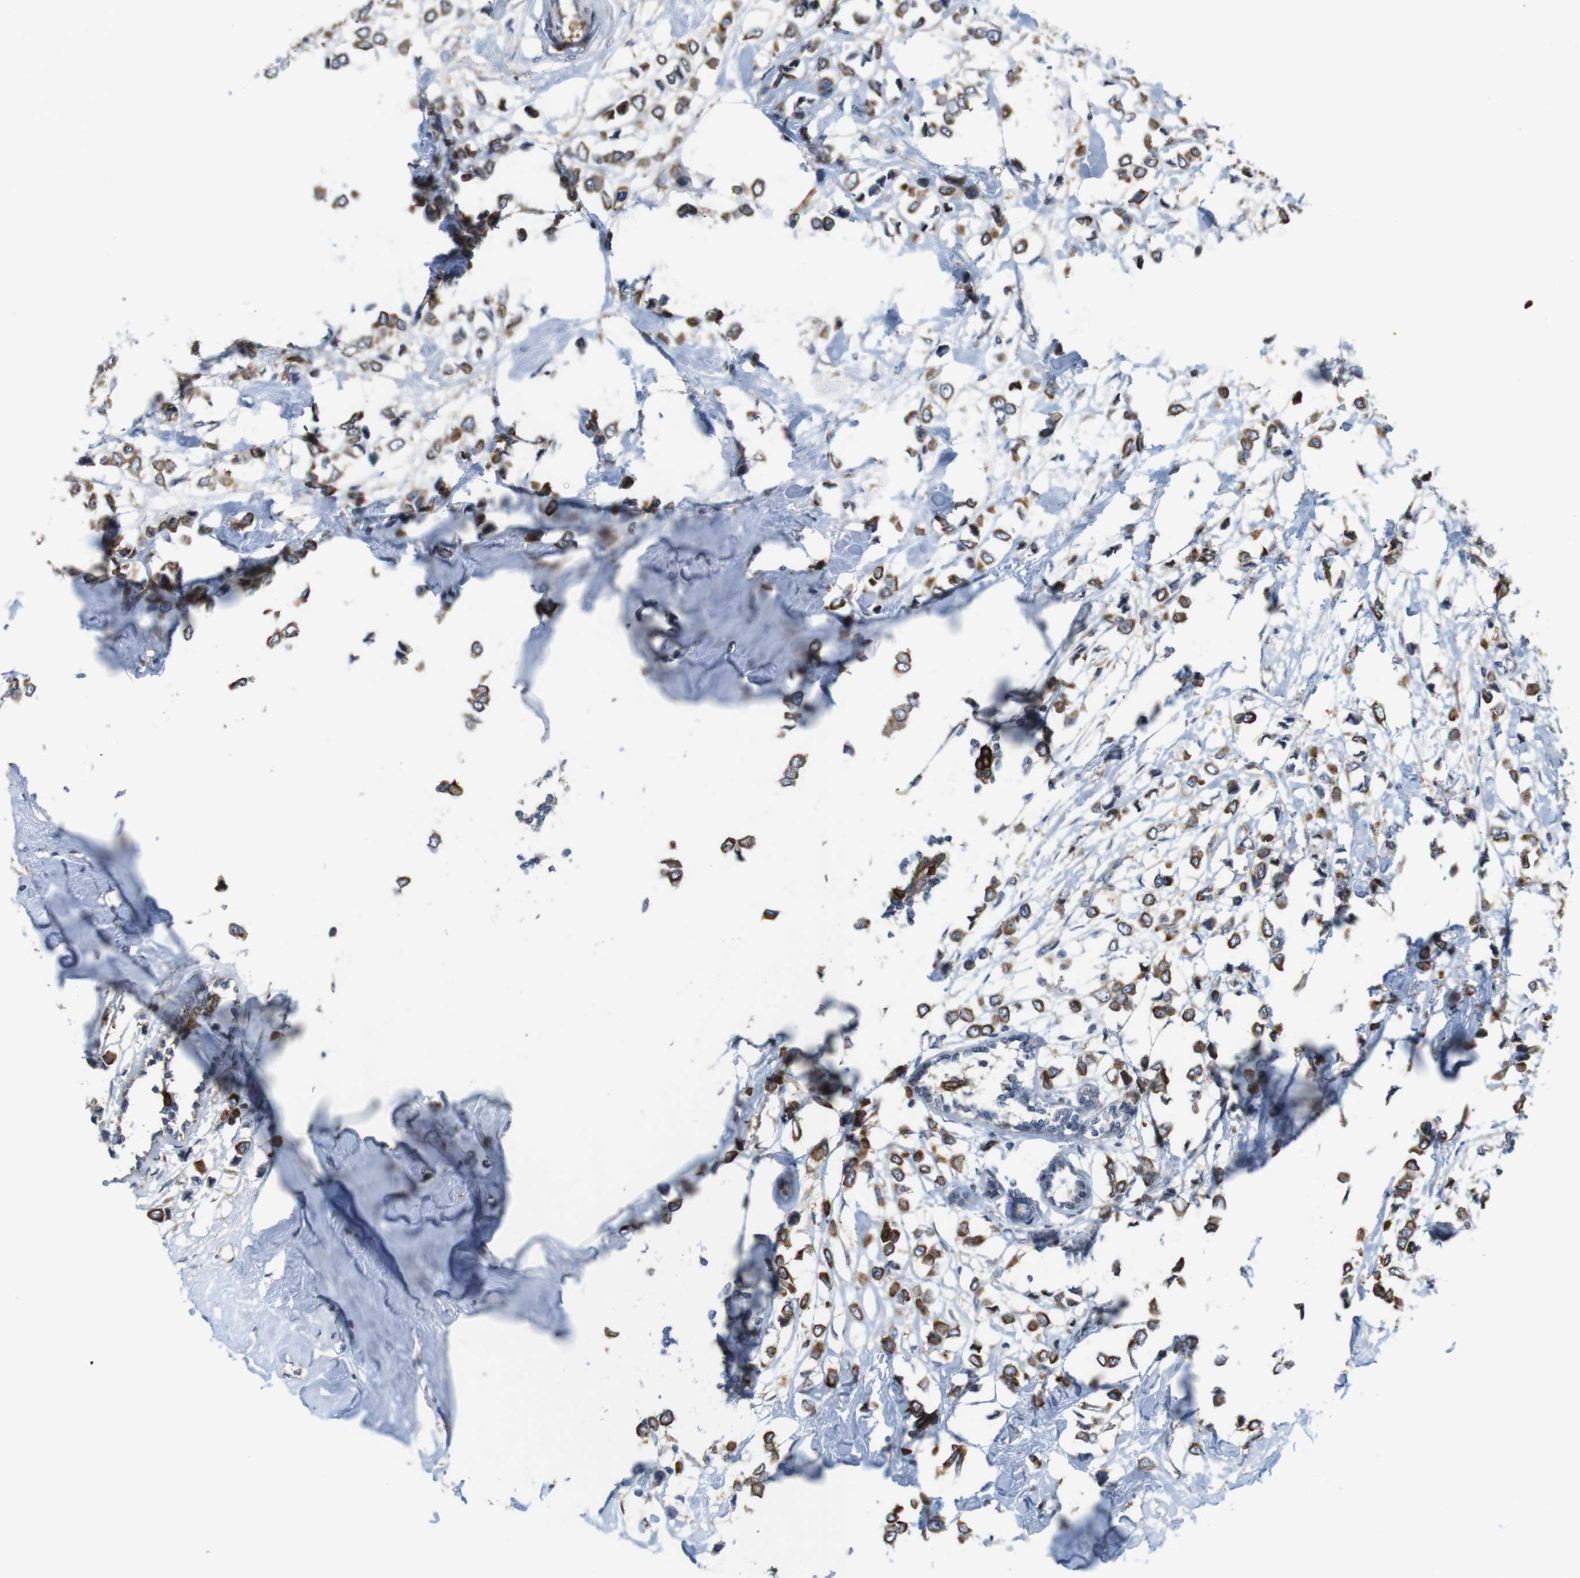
{"staining": {"intensity": "moderate", "quantity": ">75%", "location": "cytoplasmic/membranous"}, "tissue": "breast cancer", "cell_type": "Tumor cells", "image_type": "cancer", "snomed": [{"axis": "morphology", "description": "Lobular carcinoma"}, {"axis": "topography", "description": "Breast"}], "caption": "Breast cancer stained with a protein marker displays moderate staining in tumor cells.", "gene": "PCOLCE2", "patient": {"sex": "female", "age": 51}}